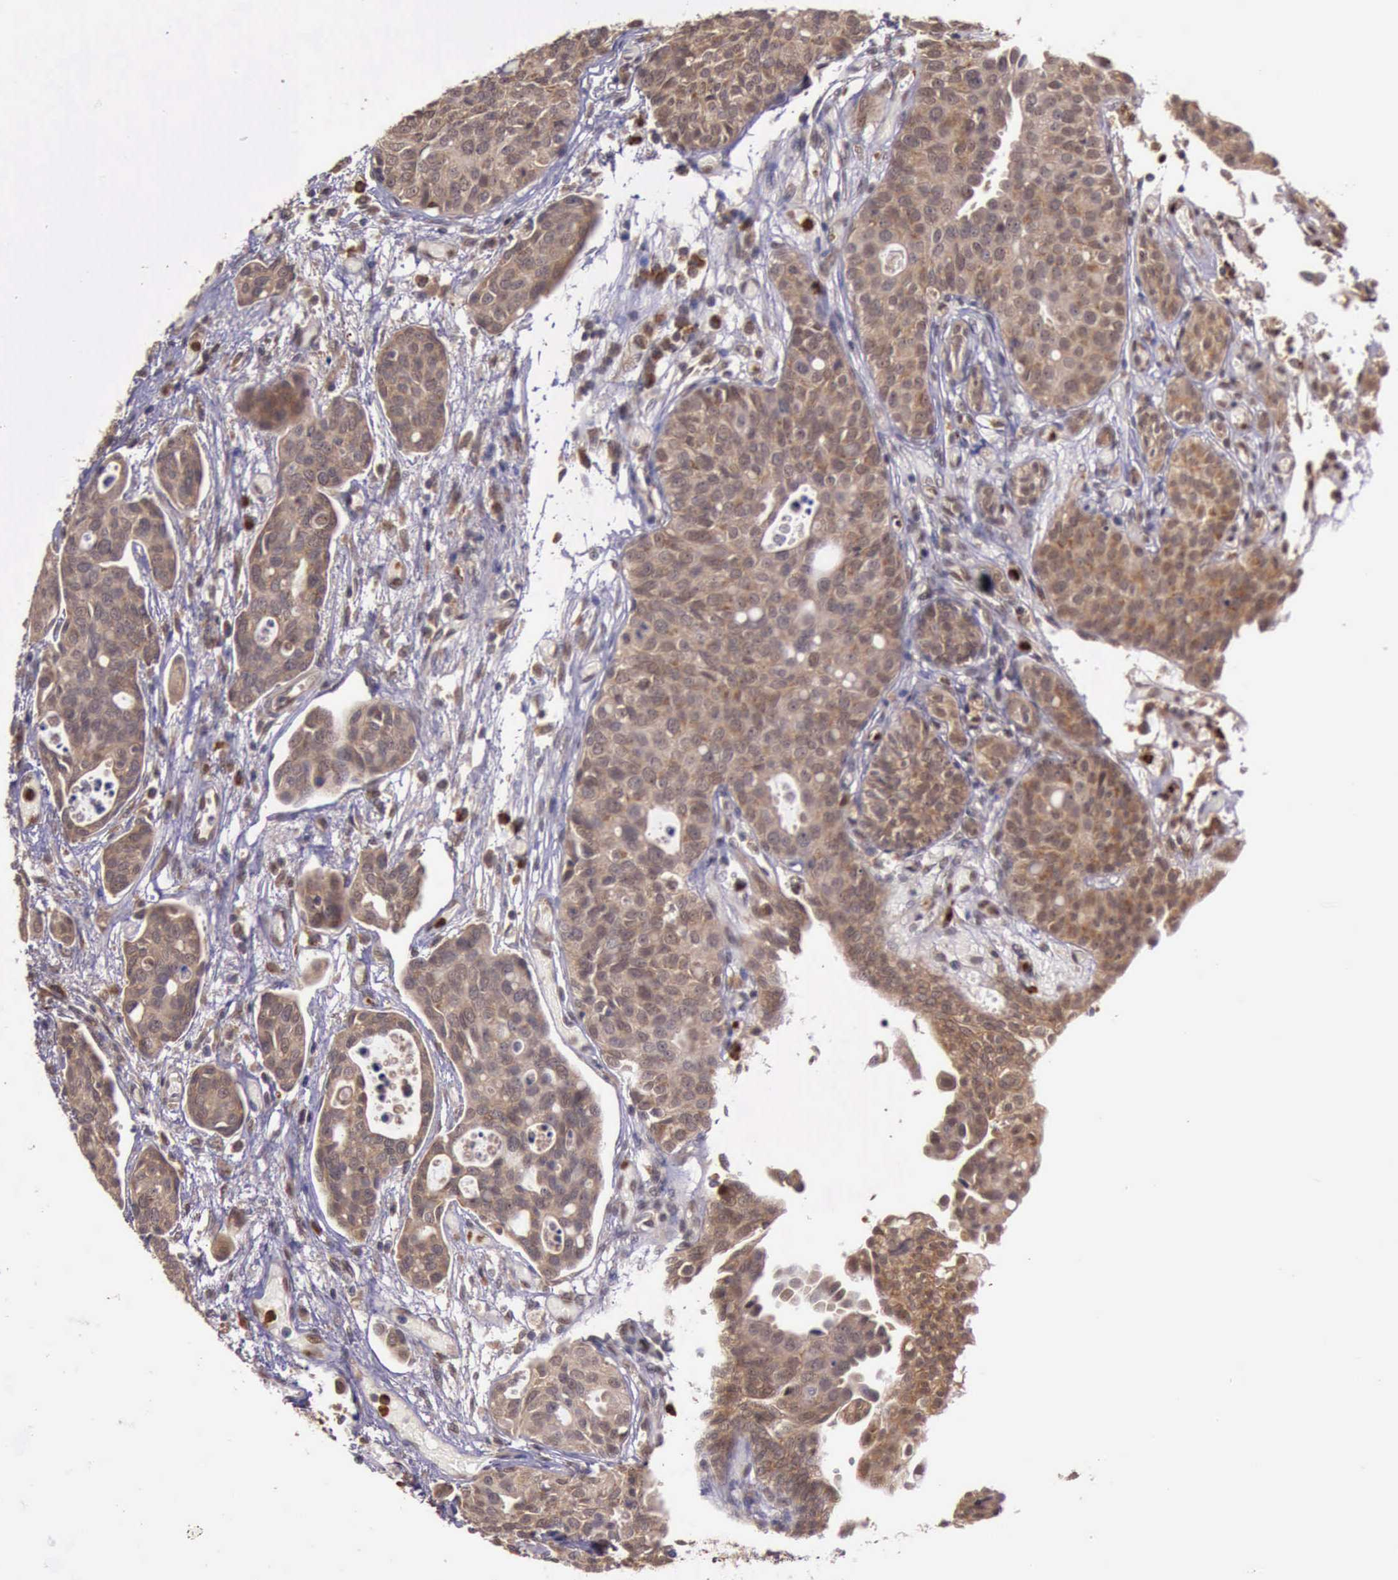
{"staining": {"intensity": "moderate", "quantity": ">75%", "location": "cytoplasmic/membranous"}, "tissue": "urothelial cancer", "cell_type": "Tumor cells", "image_type": "cancer", "snomed": [{"axis": "morphology", "description": "Urothelial carcinoma, High grade"}, {"axis": "topography", "description": "Urinary bladder"}], "caption": "Immunohistochemistry (IHC) micrograph of human urothelial carcinoma (high-grade) stained for a protein (brown), which shows medium levels of moderate cytoplasmic/membranous staining in about >75% of tumor cells.", "gene": "ARMCX3", "patient": {"sex": "male", "age": 78}}